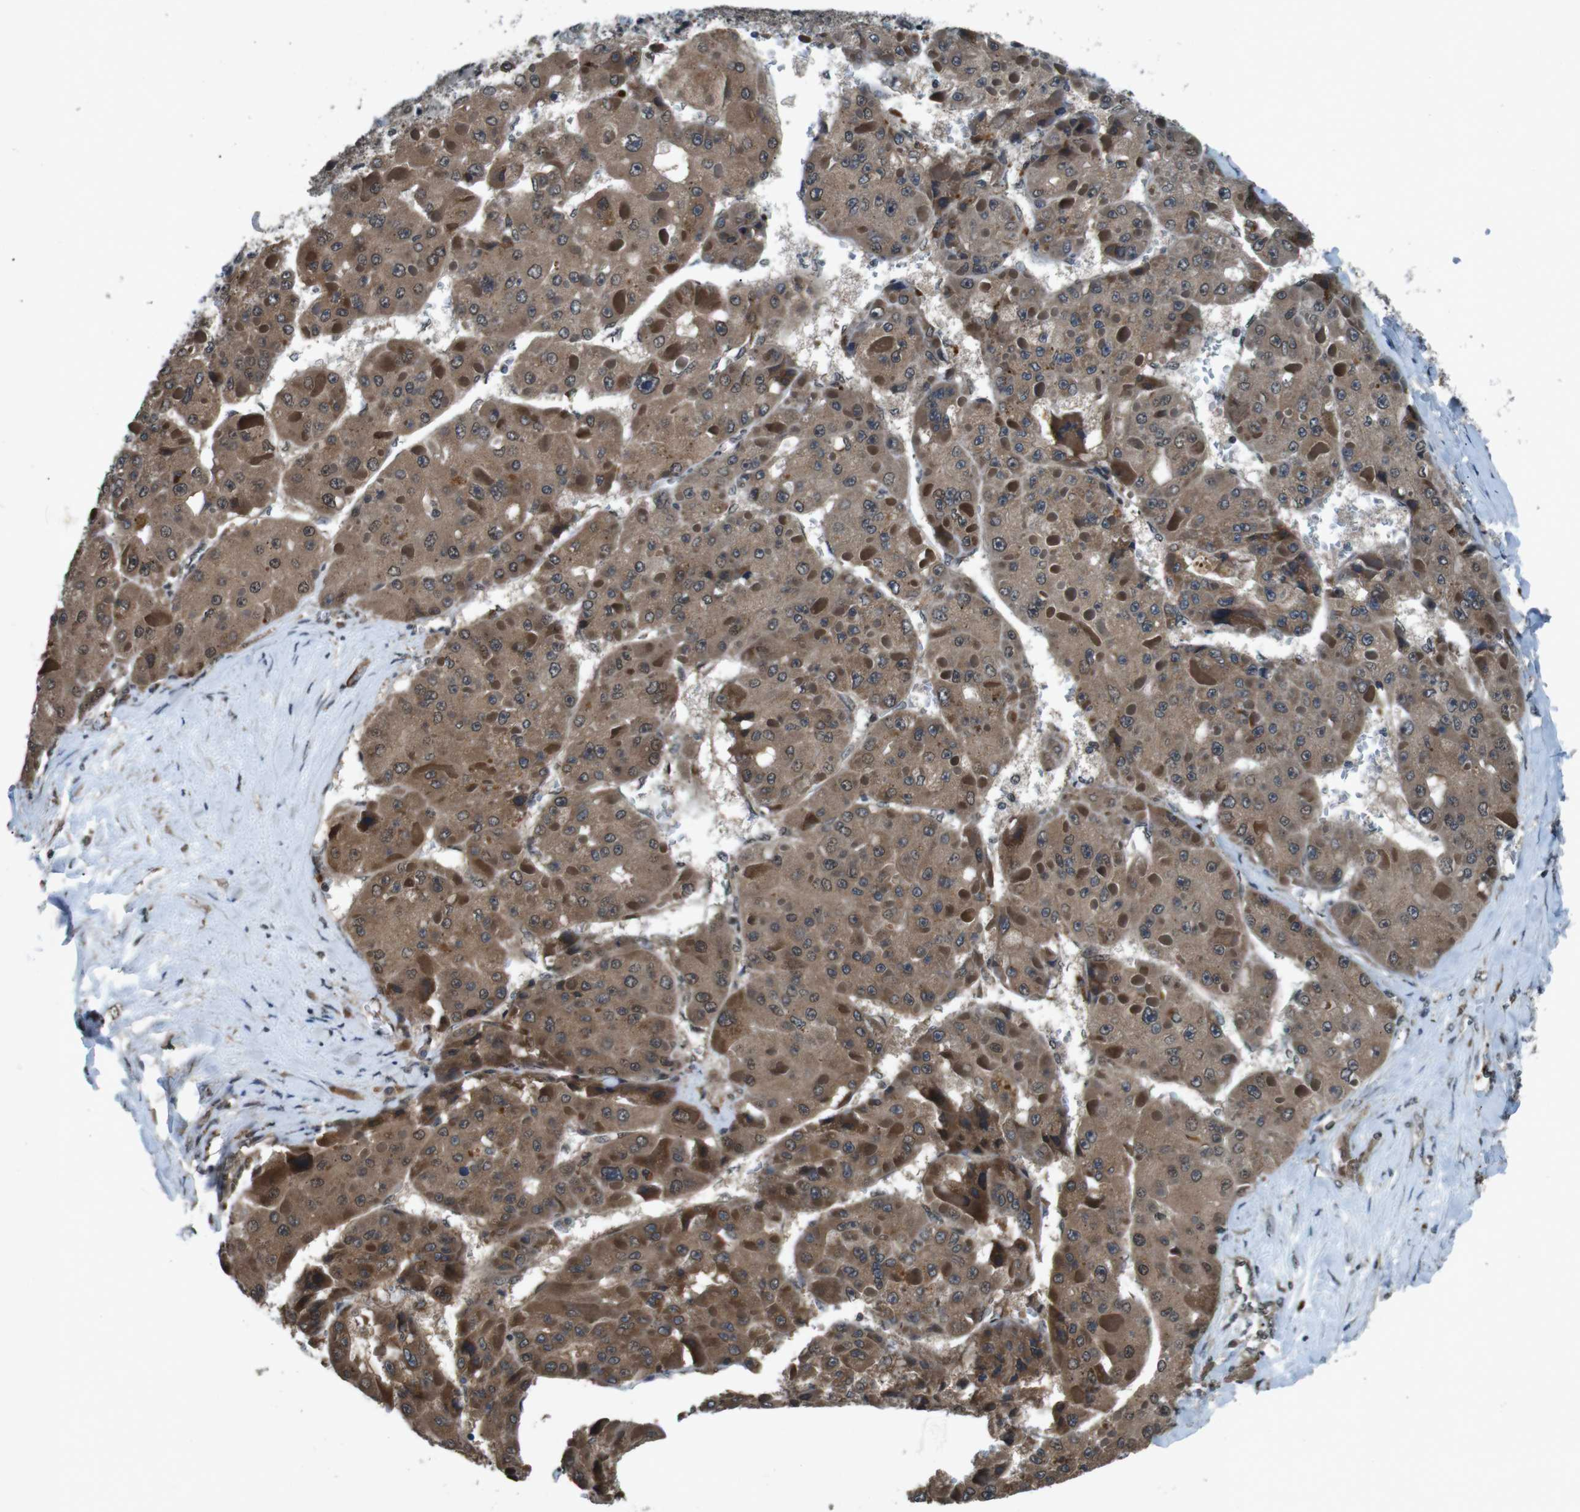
{"staining": {"intensity": "moderate", "quantity": ">75%", "location": "cytoplasmic/membranous"}, "tissue": "liver cancer", "cell_type": "Tumor cells", "image_type": "cancer", "snomed": [{"axis": "morphology", "description": "Carcinoma, Hepatocellular, NOS"}, {"axis": "topography", "description": "Liver"}], "caption": "Liver cancer (hepatocellular carcinoma) tissue demonstrates moderate cytoplasmic/membranous positivity in approximately >75% of tumor cells", "gene": "SOCS1", "patient": {"sex": "female", "age": 73}}